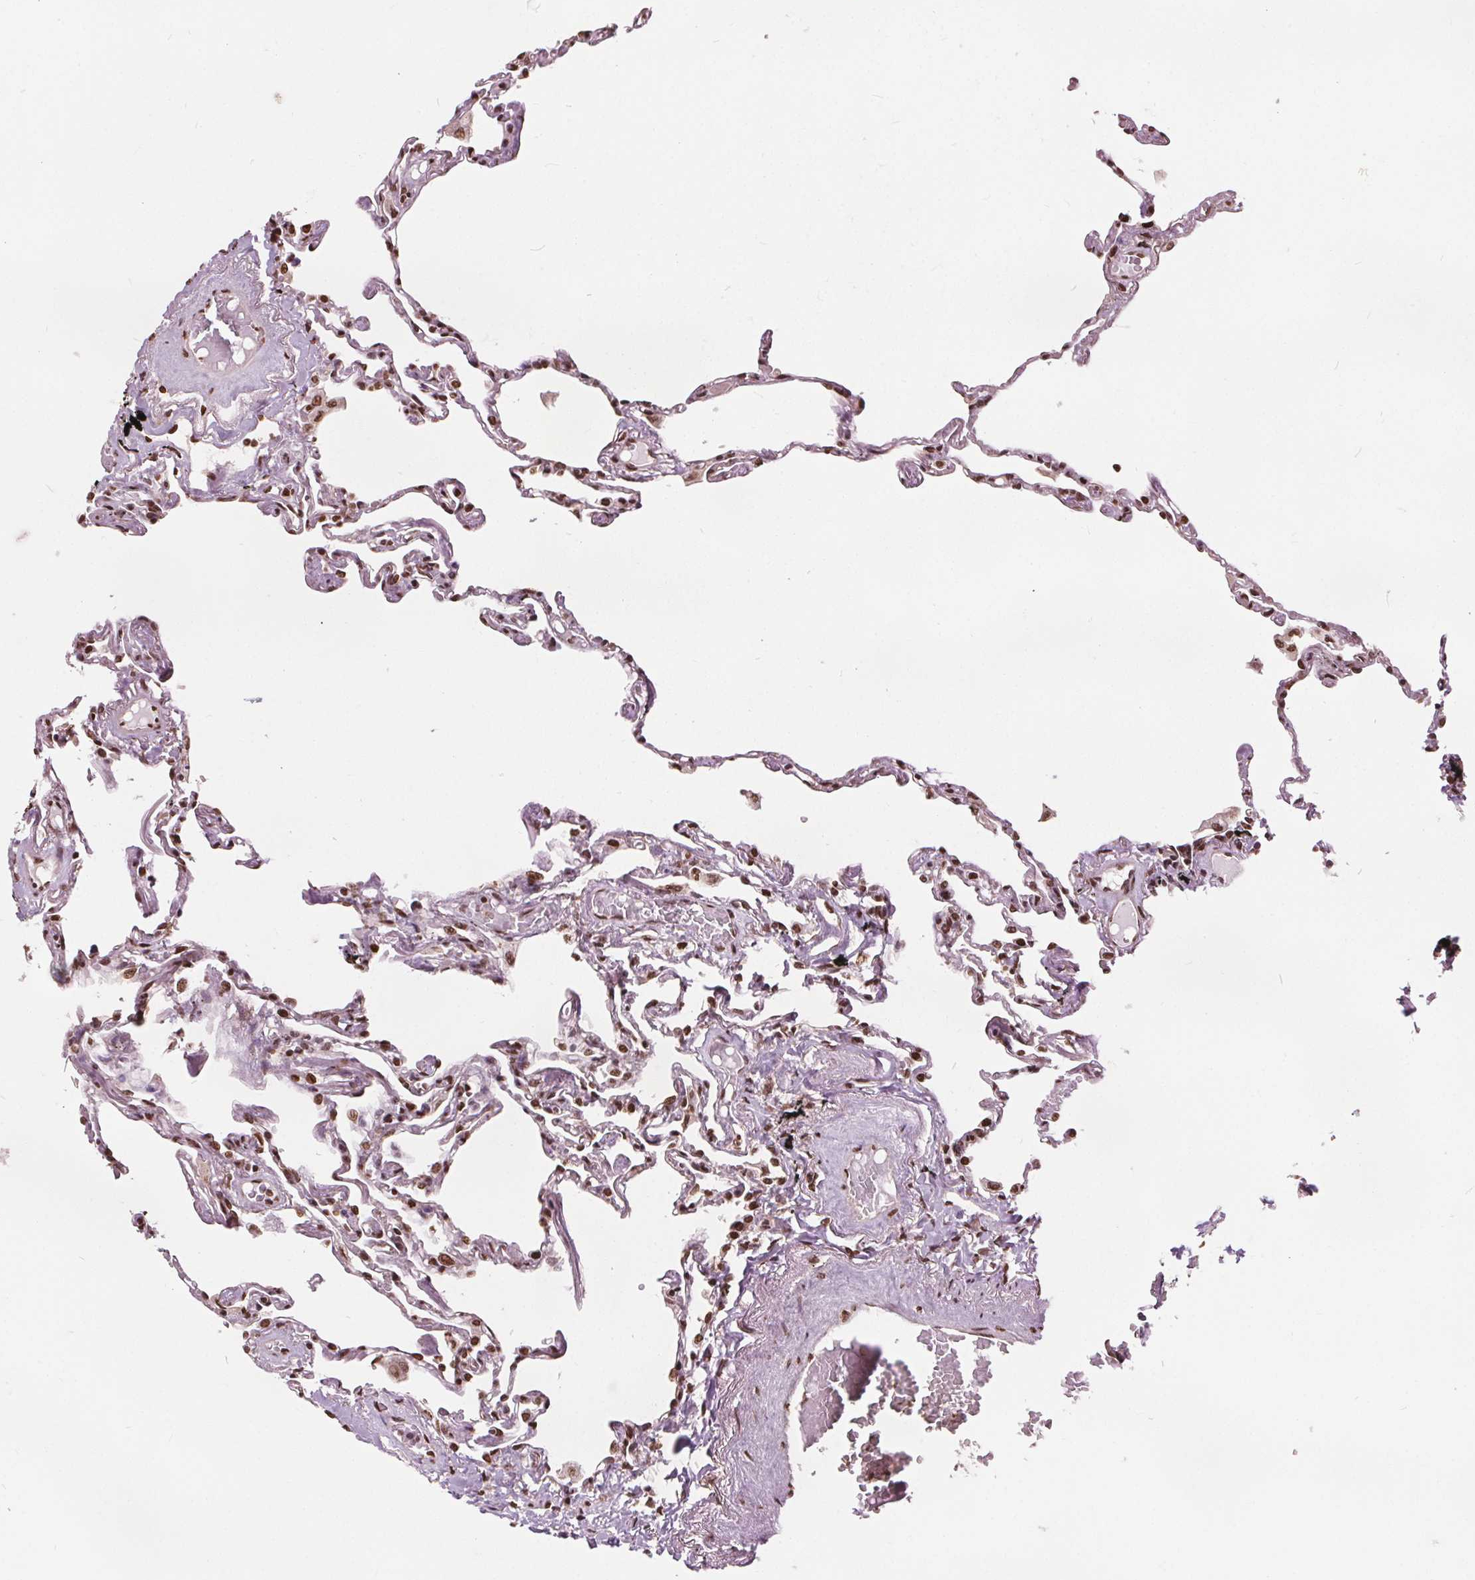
{"staining": {"intensity": "strong", "quantity": "25%-75%", "location": "nuclear"}, "tissue": "lung", "cell_type": "Alveolar cells", "image_type": "normal", "snomed": [{"axis": "morphology", "description": "Normal tissue, NOS"}, {"axis": "topography", "description": "Lung"}], "caption": "The micrograph shows immunohistochemical staining of normal lung. There is strong nuclear expression is seen in approximately 25%-75% of alveolar cells.", "gene": "ISLR2", "patient": {"sex": "female", "age": 67}}